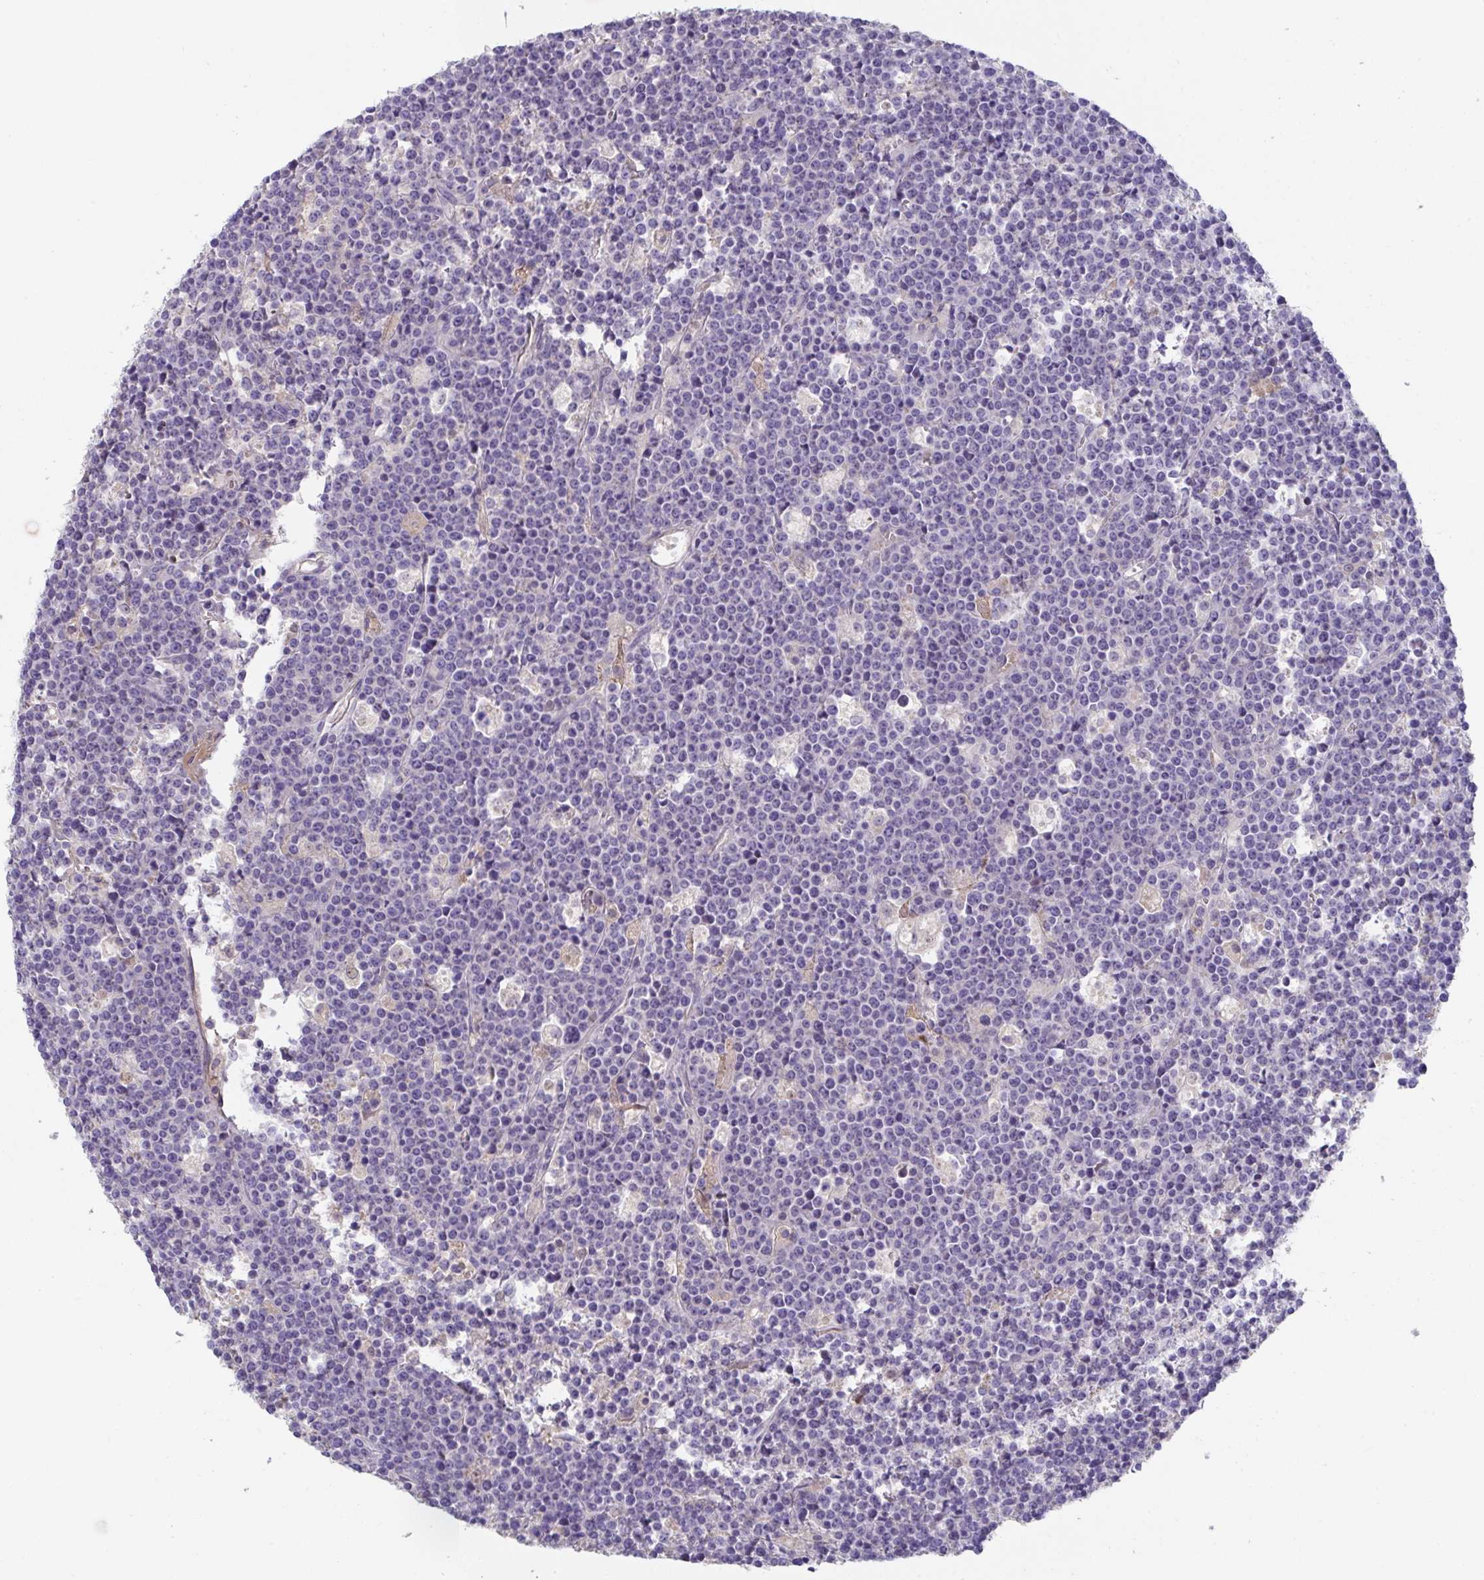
{"staining": {"intensity": "negative", "quantity": "none", "location": "none"}, "tissue": "lymphoma", "cell_type": "Tumor cells", "image_type": "cancer", "snomed": [{"axis": "morphology", "description": "Malignant lymphoma, non-Hodgkin's type, High grade"}, {"axis": "topography", "description": "Ovary"}], "caption": "Immunohistochemistry photomicrograph of lymphoma stained for a protein (brown), which exhibits no positivity in tumor cells.", "gene": "ANO5", "patient": {"sex": "female", "age": 56}}